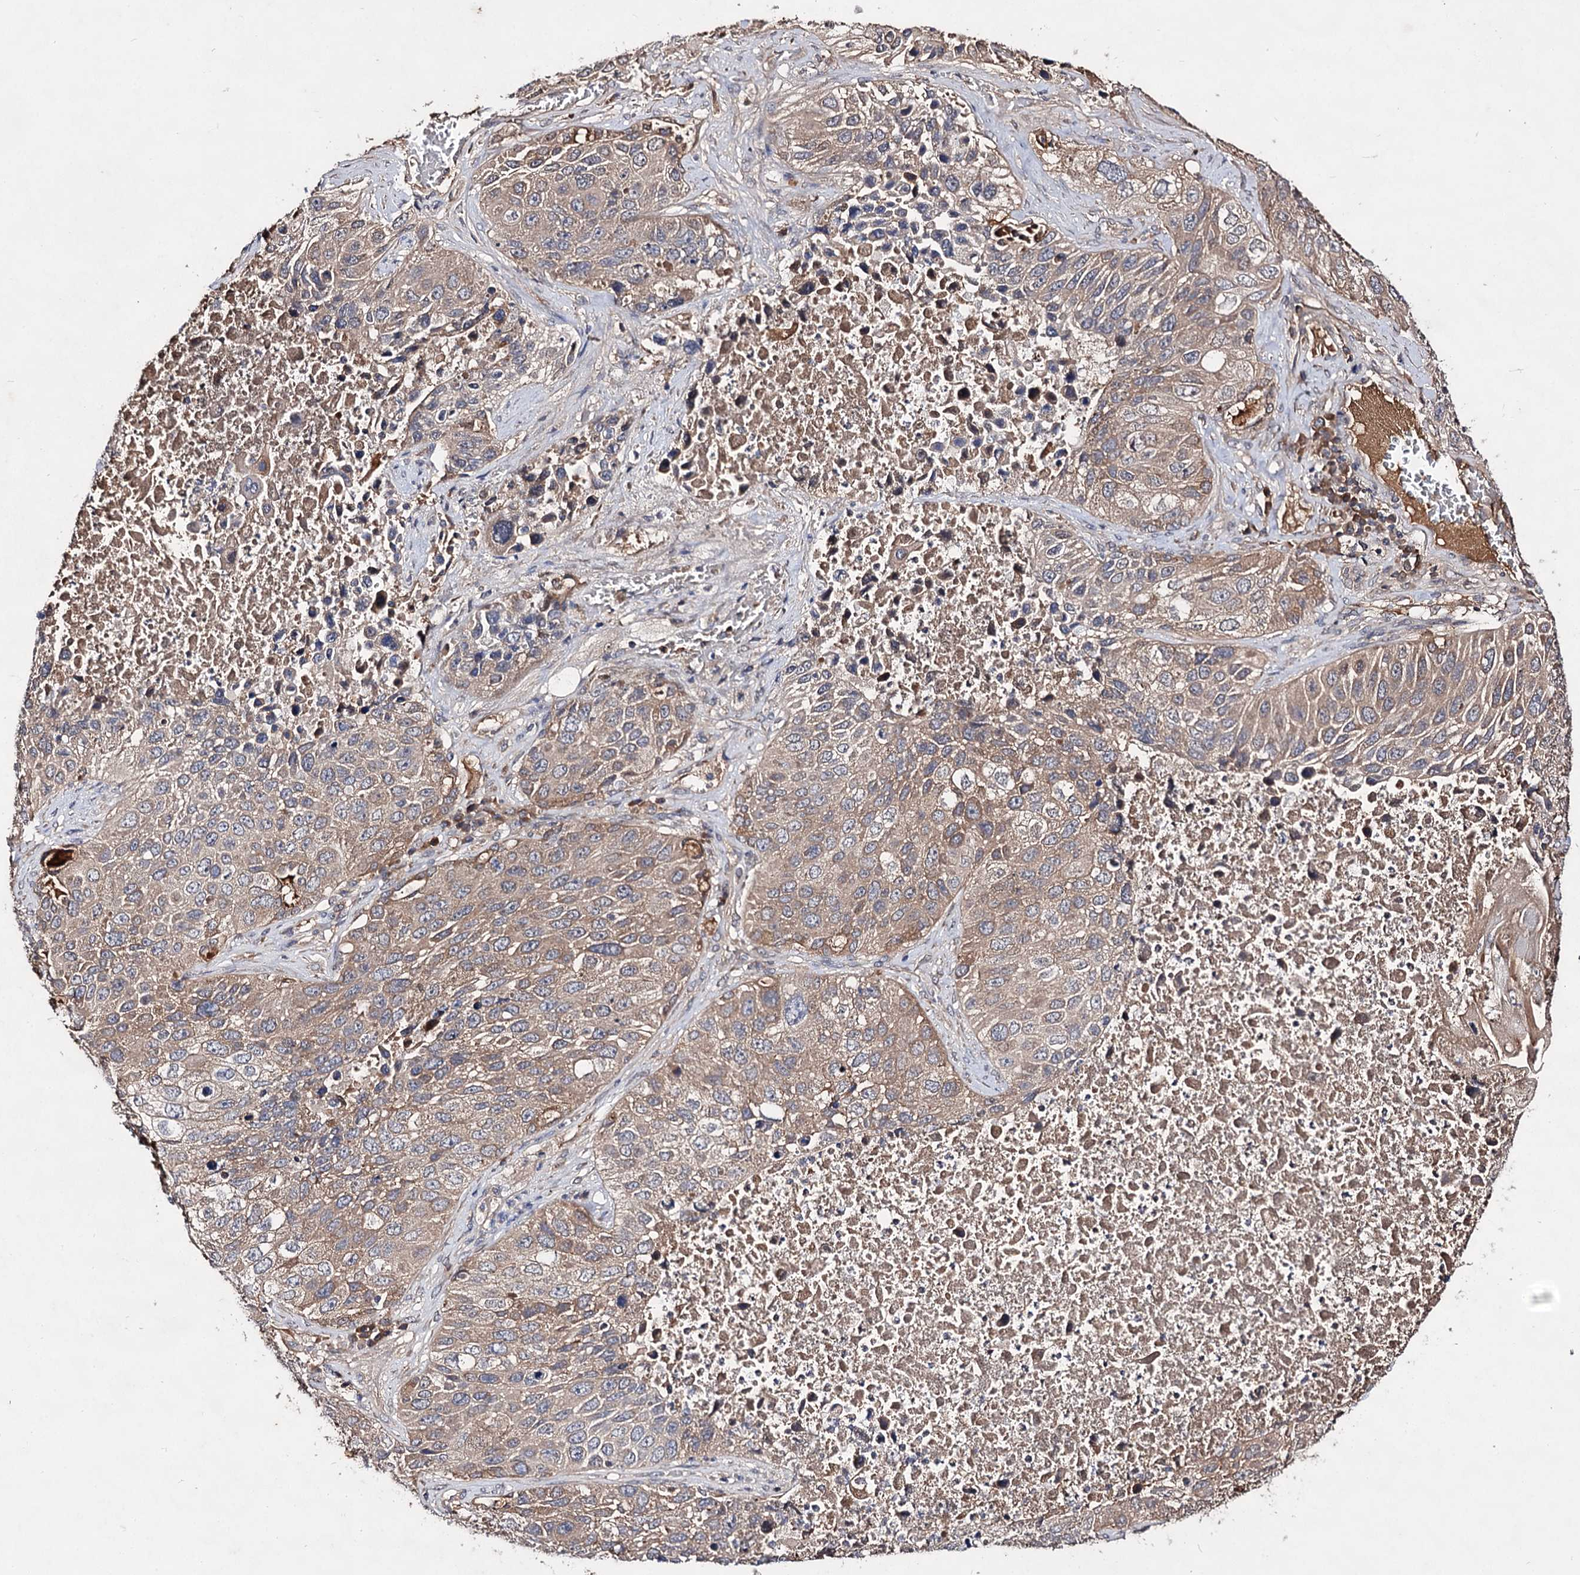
{"staining": {"intensity": "moderate", "quantity": ">75%", "location": "cytoplasmic/membranous"}, "tissue": "lung cancer", "cell_type": "Tumor cells", "image_type": "cancer", "snomed": [{"axis": "morphology", "description": "Squamous cell carcinoma, NOS"}, {"axis": "topography", "description": "Lung"}], "caption": "The immunohistochemical stain highlights moderate cytoplasmic/membranous staining in tumor cells of lung cancer (squamous cell carcinoma) tissue.", "gene": "ARFIP2", "patient": {"sex": "male", "age": 61}}